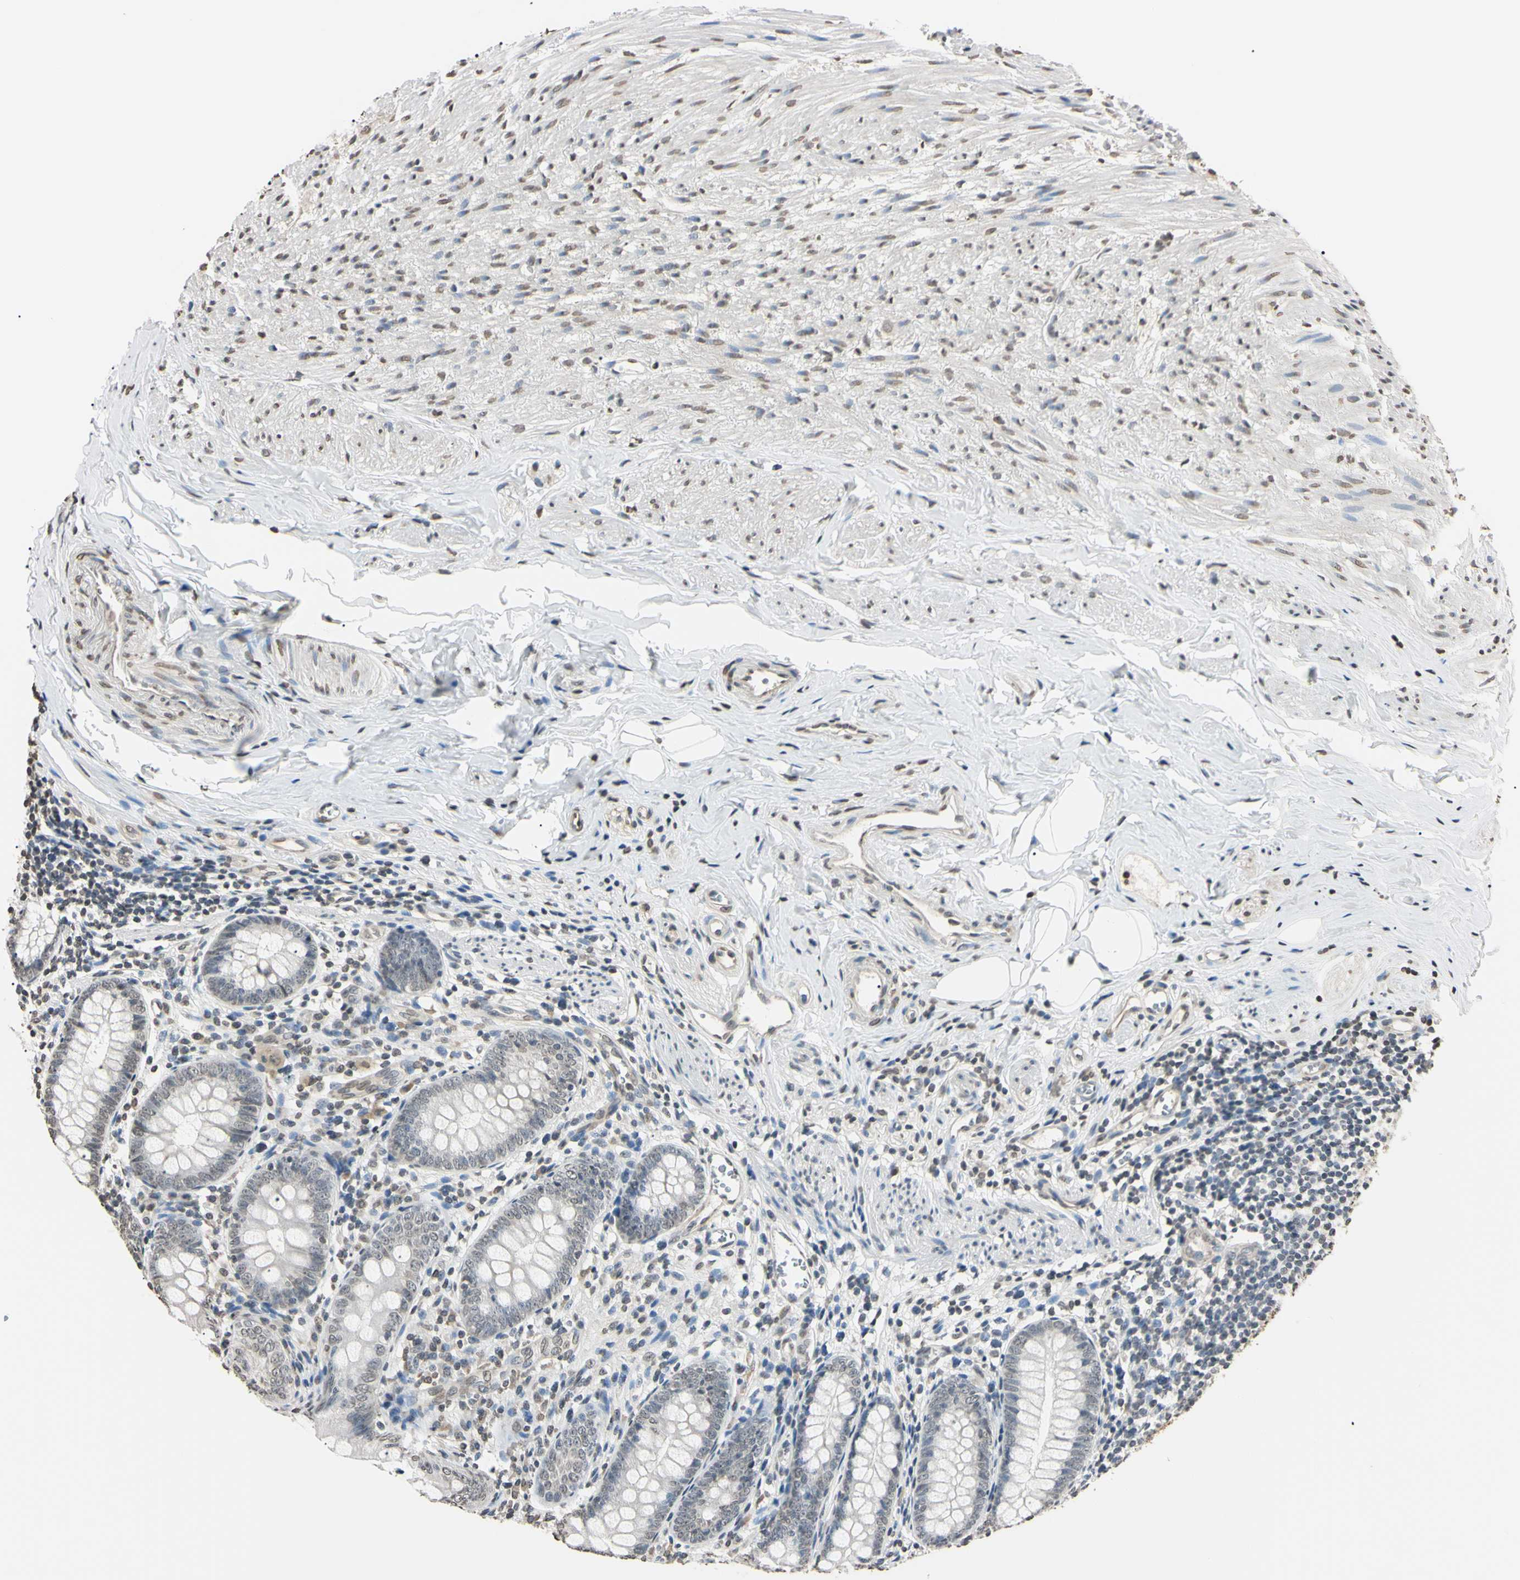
{"staining": {"intensity": "weak", "quantity": "<25%", "location": "nuclear"}, "tissue": "appendix", "cell_type": "Glandular cells", "image_type": "normal", "snomed": [{"axis": "morphology", "description": "Normal tissue, NOS"}, {"axis": "topography", "description": "Appendix"}], "caption": "Immunohistochemistry (IHC) histopathology image of benign human appendix stained for a protein (brown), which demonstrates no staining in glandular cells.", "gene": "CDC45", "patient": {"sex": "female", "age": 77}}